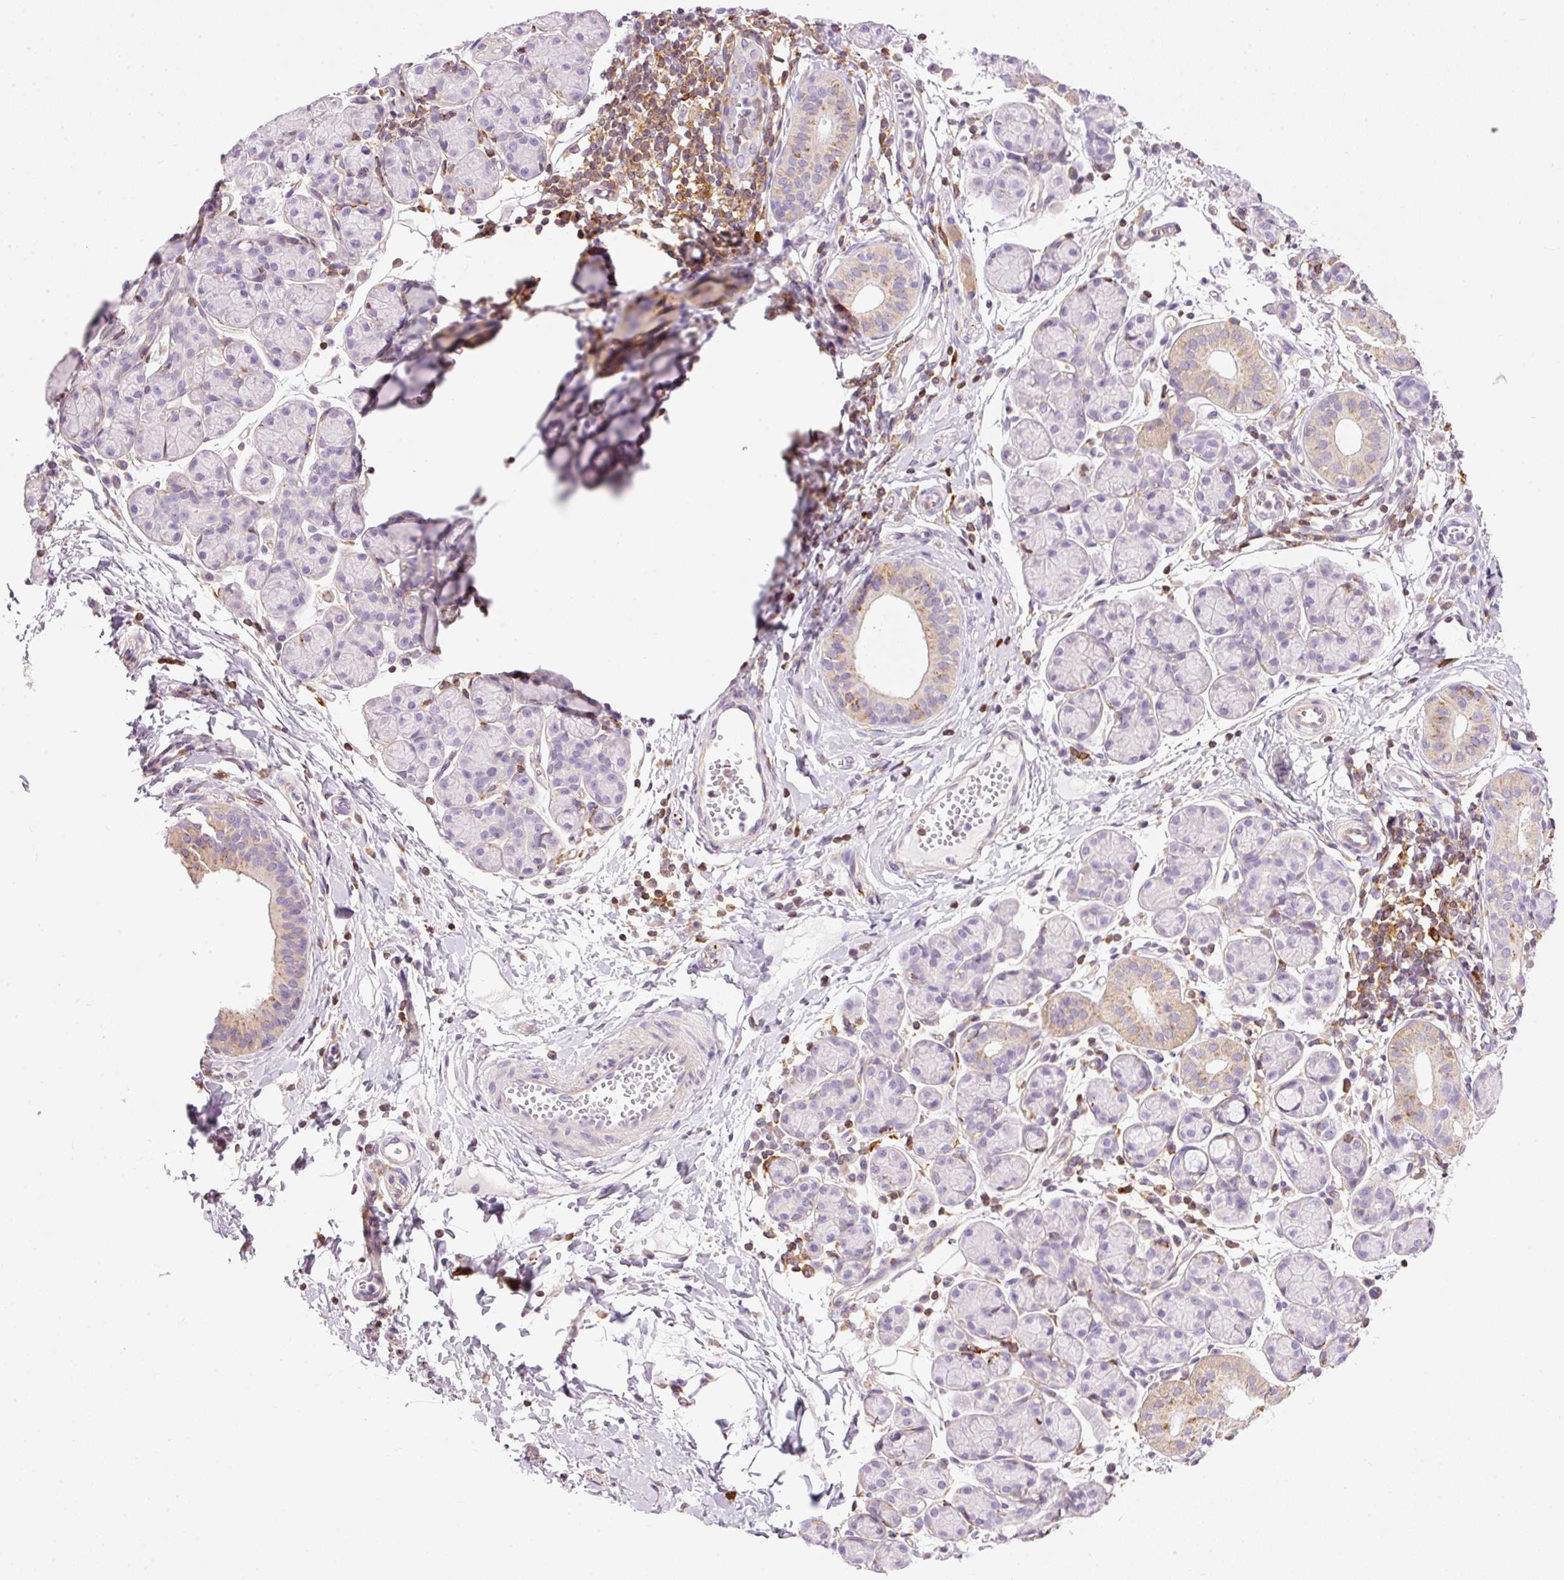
{"staining": {"intensity": "weak", "quantity": "<25%", "location": "cytoplasmic/membranous"}, "tissue": "salivary gland", "cell_type": "Glandular cells", "image_type": "normal", "snomed": [{"axis": "morphology", "description": "Normal tissue, NOS"}, {"axis": "morphology", "description": "Inflammation, NOS"}, {"axis": "topography", "description": "Lymph node"}, {"axis": "topography", "description": "Salivary gland"}], "caption": "Glandular cells are negative for brown protein staining in benign salivary gland. (Stains: DAB immunohistochemistry with hematoxylin counter stain, Microscopy: brightfield microscopy at high magnification).", "gene": "DOK6", "patient": {"sex": "male", "age": 3}}